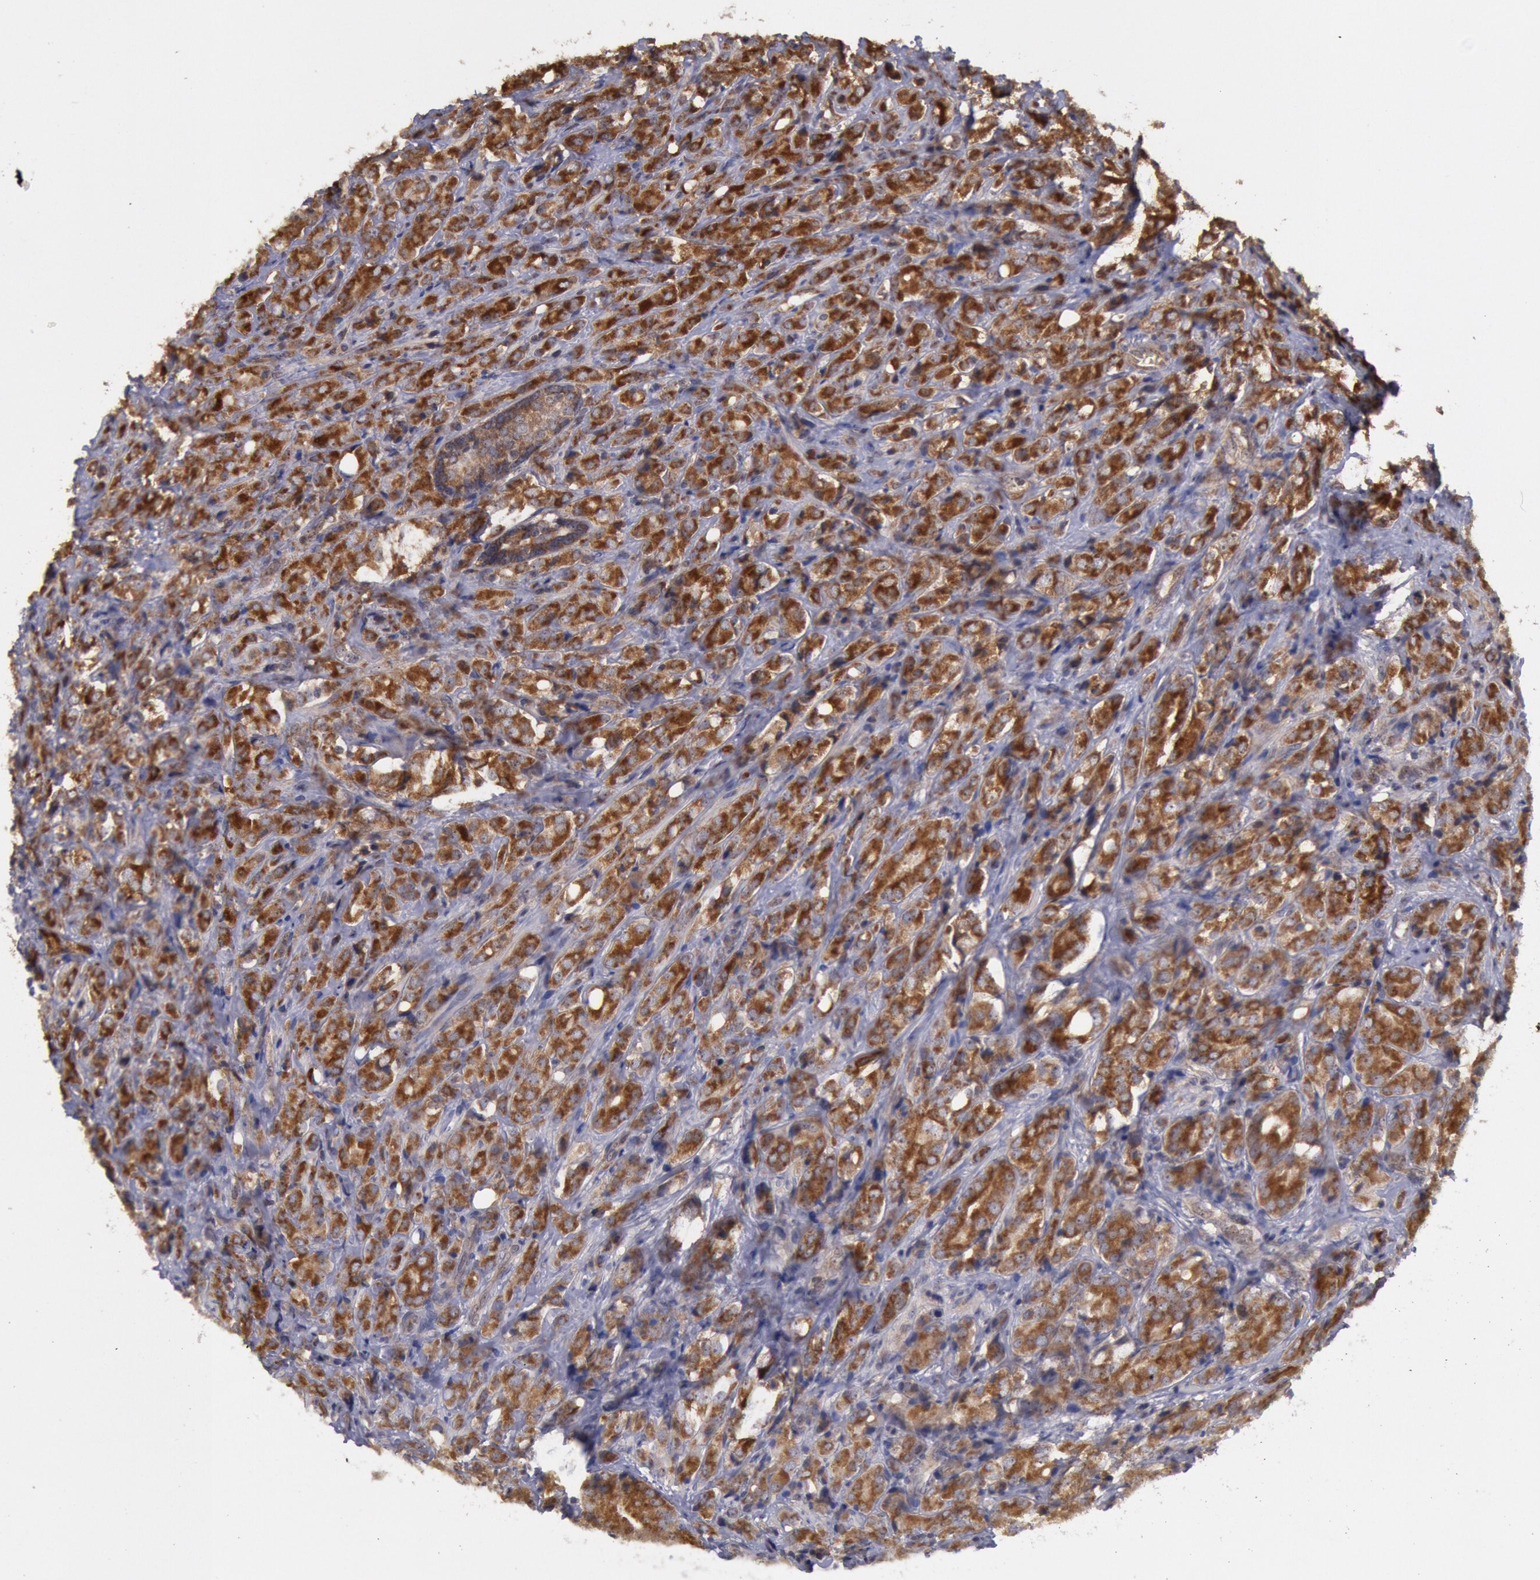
{"staining": {"intensity": "strong", "quantity": ">75%", "location": "cytoplasmic/membranous"}, "tissue": "prostate cancer", "cell_type": "Tumor cells", "image_type": "cancer", "snomed": [{"axis": "morphology", "description": "Adenocarcinoma, High grade"}, {"axis": "topography", "description": "Prostate"}], "caption": "Tumor cells show strong cytoplasmic/membranous staining in approximately >75% of cells in prostate cancer. (Brightfield microscopy of DAB IHC at high magnification).", "gene": "STX17", "patient": {"sex": "male", "age": 68}}